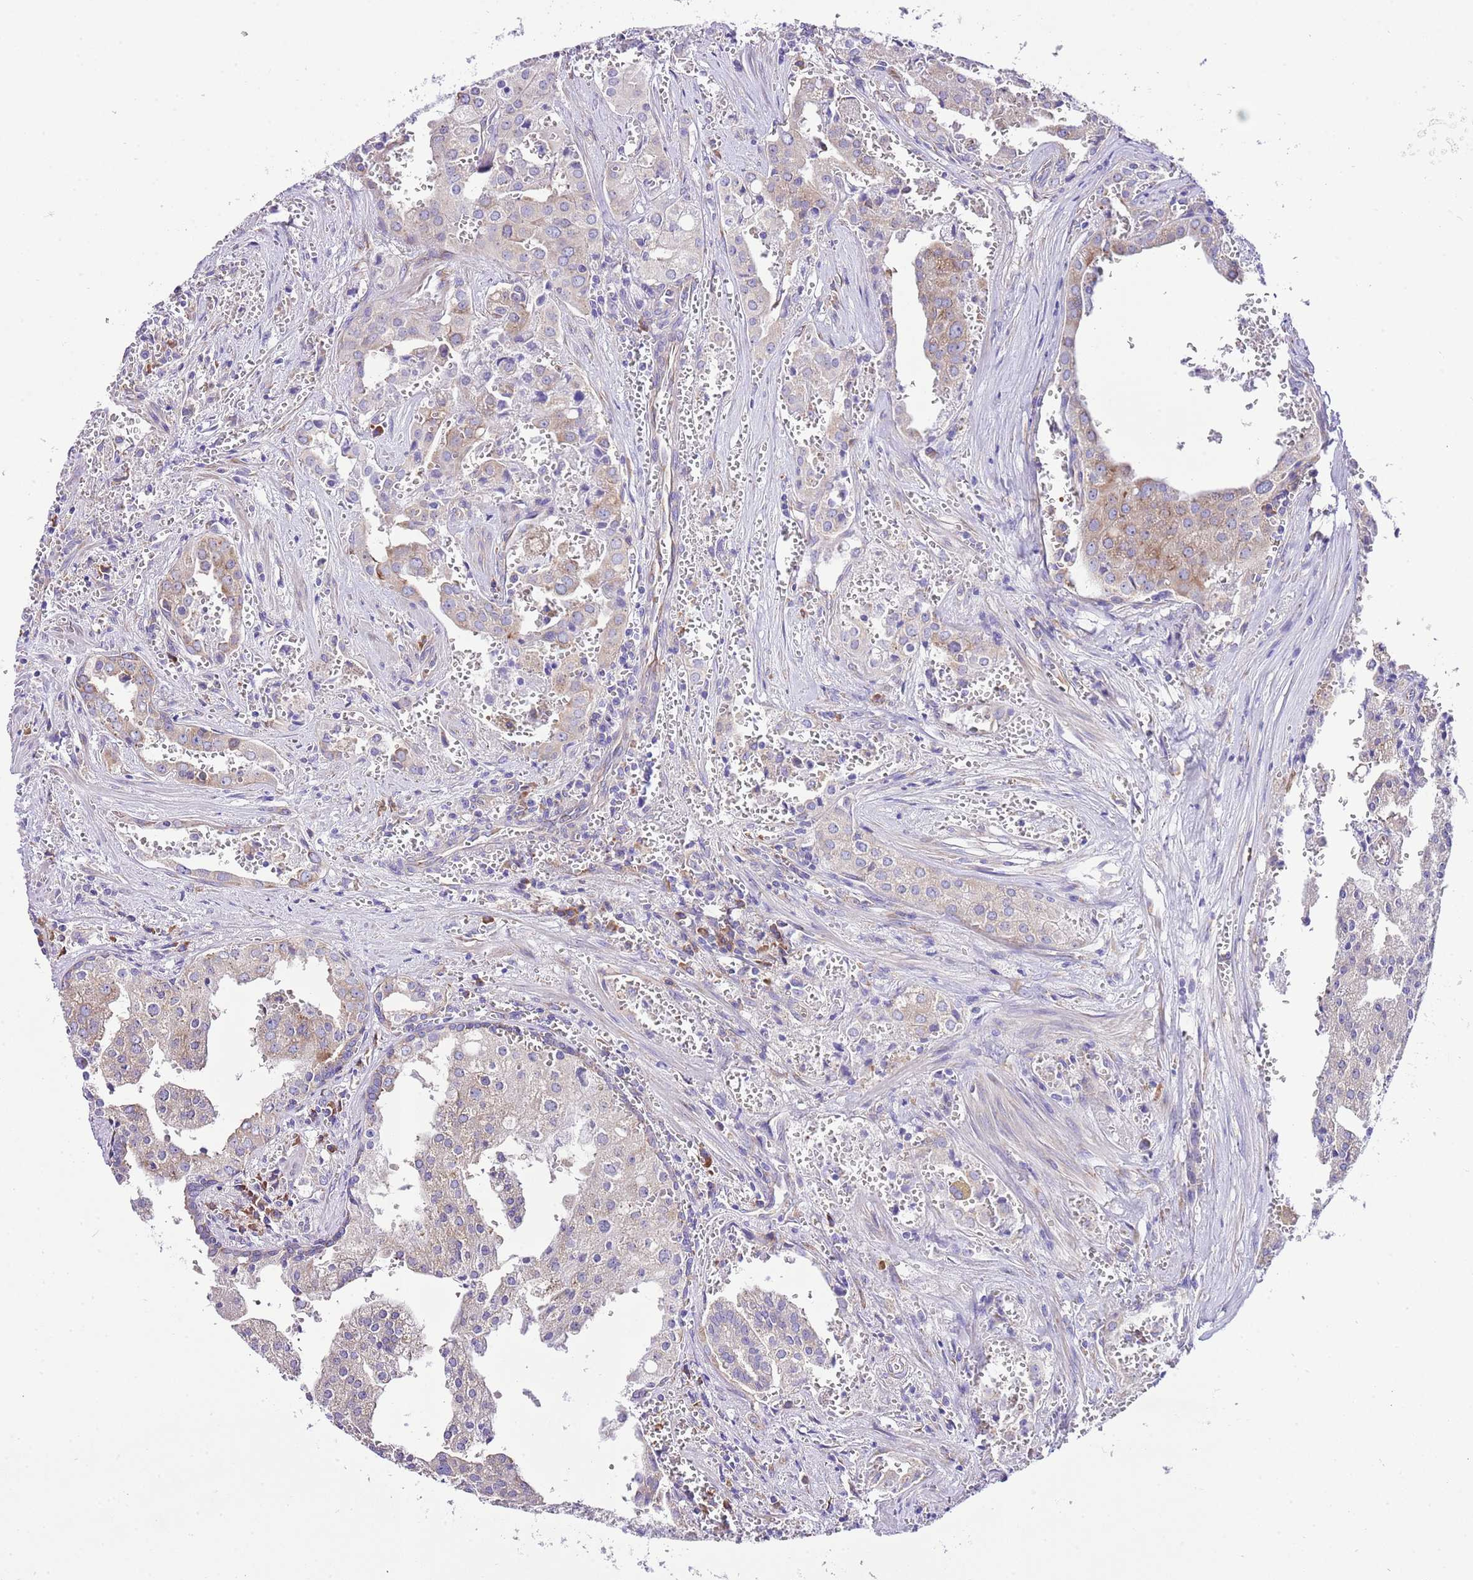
{"staining": {"intensity": "weak", "quantity": "<25%", "location": "cytoplasmic/membranous"}, "tissue": "prostate cancer", "cell_type": "Tumor cells", "image_type": "cancer", "snomed": [{"axis": "morphology", "description": "Adenocarcinoma, High grade"}, {"axis": "topography", "description": "Prostate"}], "caption": "An immunohistochemistry (IHC) micrograph of prostate cancer (adenocarcinoma (high-grade)) is shown. There is no staining in tumor cells of prostate cancer (adenocarcinoma (high-grade)). (DAB (3,3'-diaminobenzidine) IHC visualized using brightfield microscopy, high magnification).", "gene": "RPS10", "patient": {"sex": "male", "age": 68}}